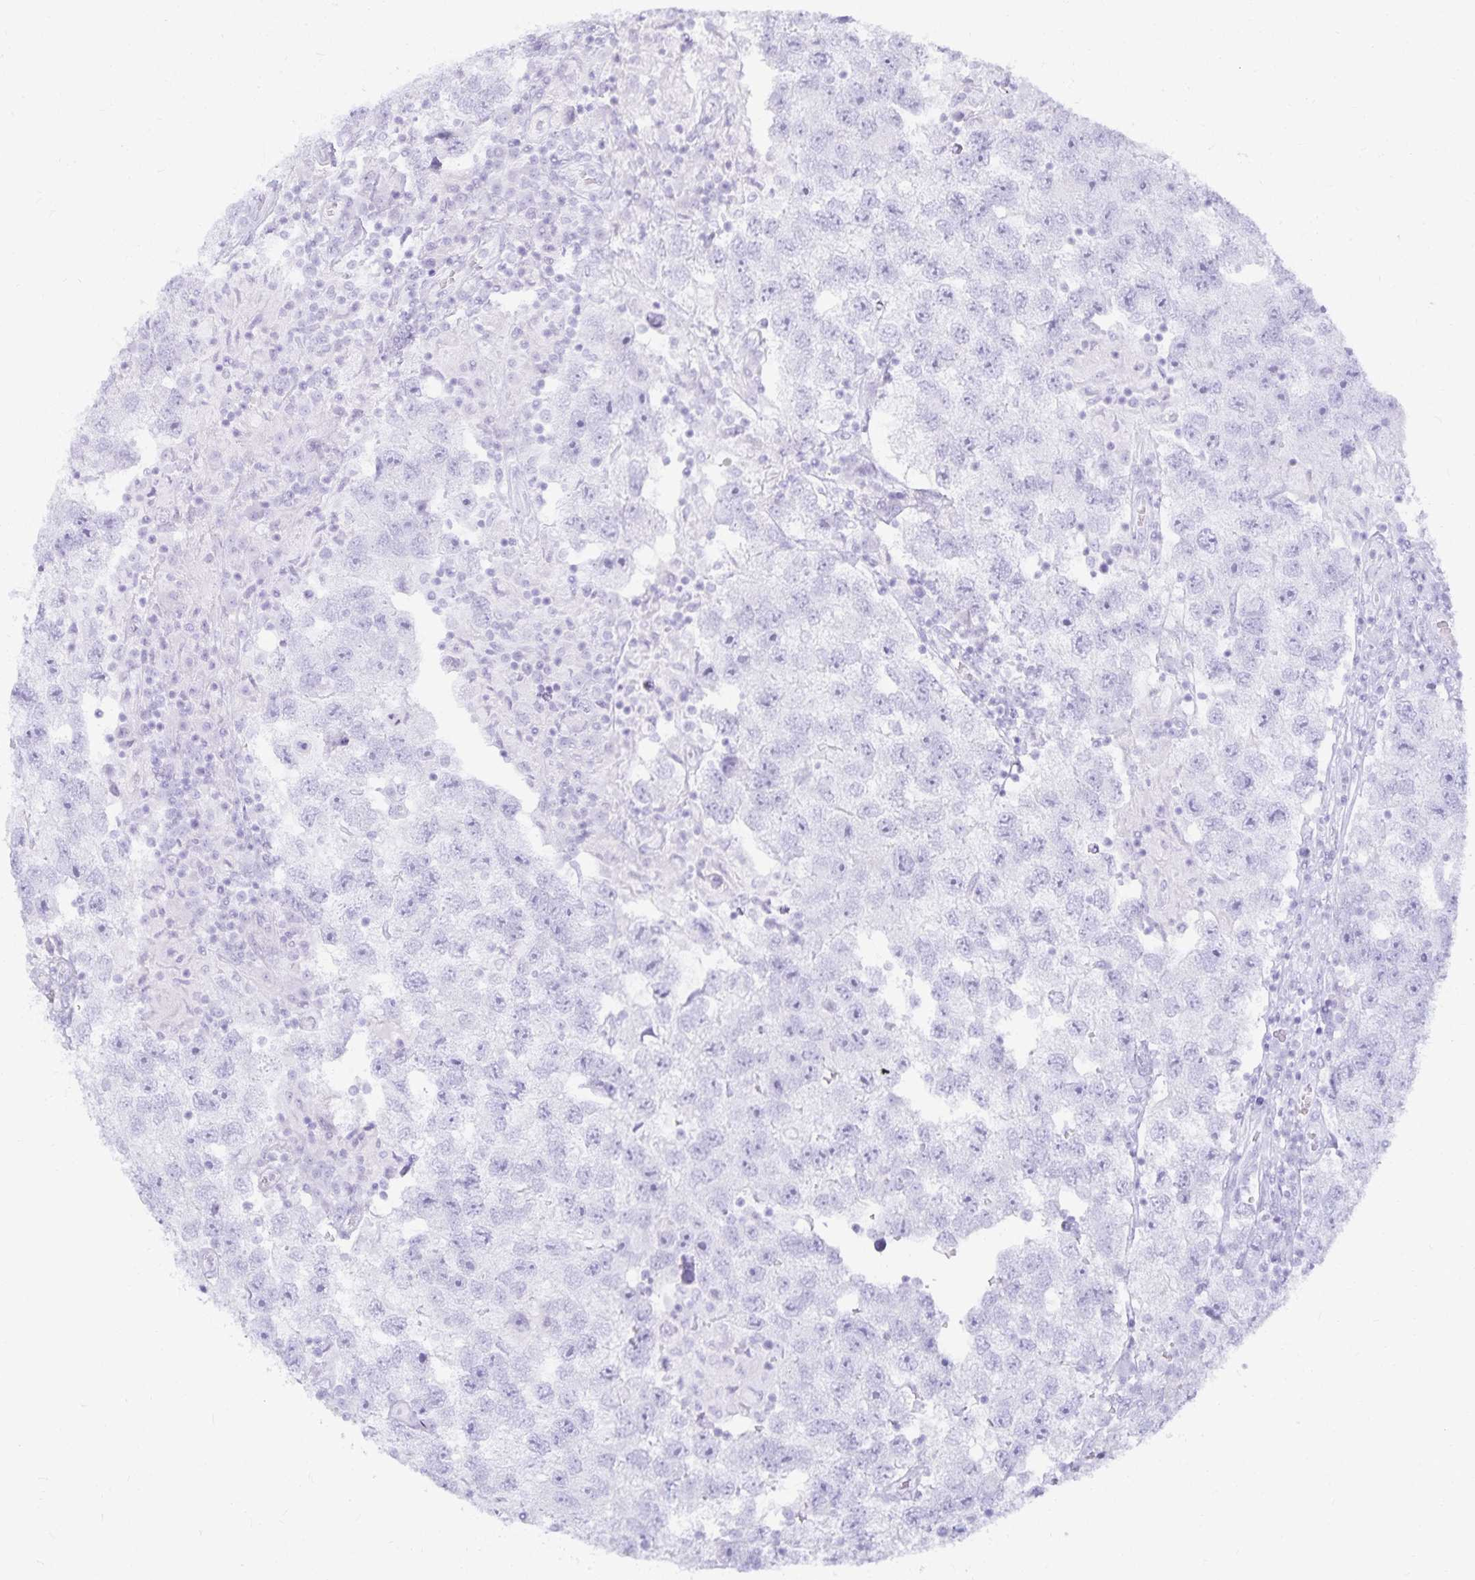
{"staining": {"intensity": "negative", "quantity": "none", "location": "none"}, "tissue": "testis cancer", "cell_type": "Tumor cells", "image_type": "cancer", "snomed": [{"axis": "morphology", "description": "Seminoma, NOS"}, {"axis": "topography", "description": "Testis"}], "caption": "DAB immunohistochemical staining of seminoma (testis) demonstrates no significant positivity in tumor cells.", "gene": "GP2", "patient": {"sex": "male", "age": 26}}